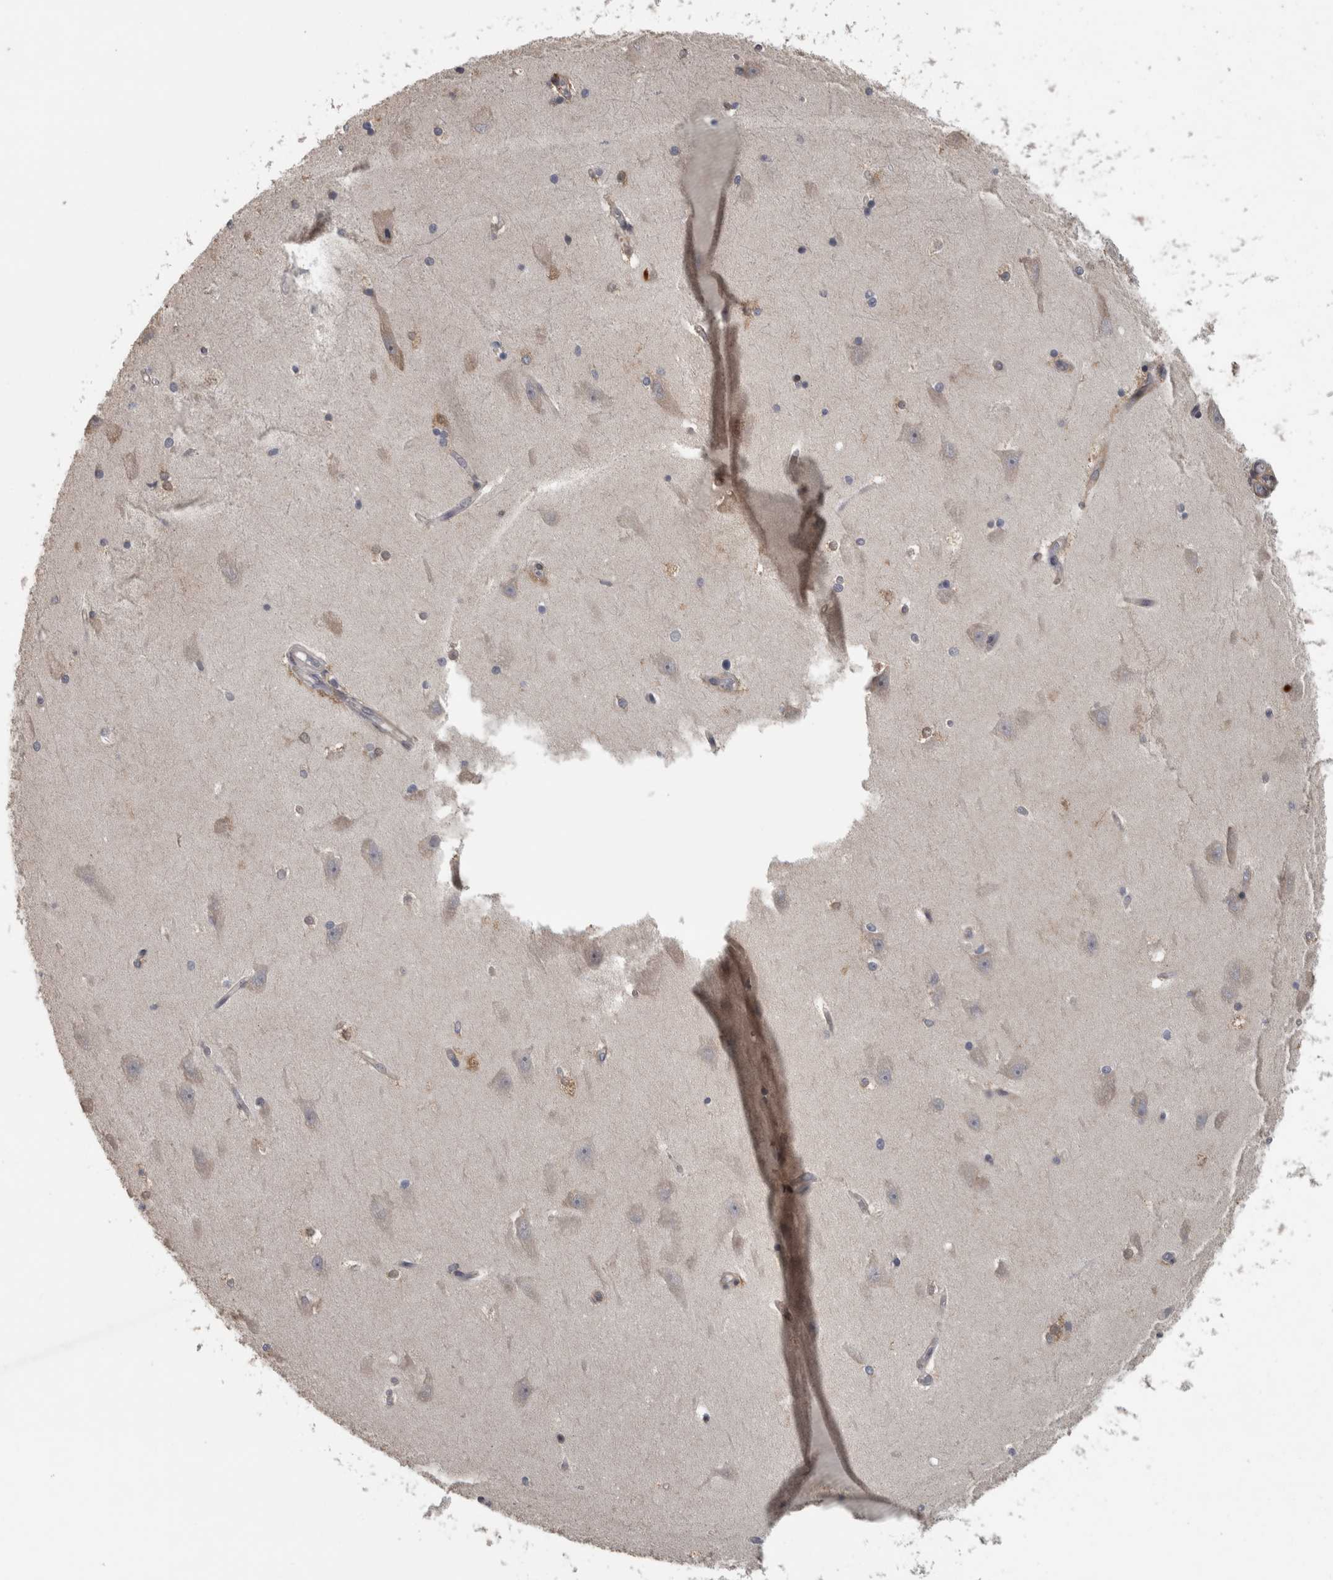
{"staining": {"intensity": "negative", "quantity": "none", "location": "none"}, "tissue": "hippocampus", "cell_type": "Glial cells", "image_type": "normal", "snomed": [{"axis": "morphology", "description": "Normal tissue, NOS"}, {"axis": "topography", "description": "Hippocampus"}], "caption": "Immunohistochemistry (IHC) image of unremarkable human hippocampus stained for a protein (brown), which reveals no staining in glial cells.", "gene": "ERAL1", "patient": {"sex": "male", "age": 45}}